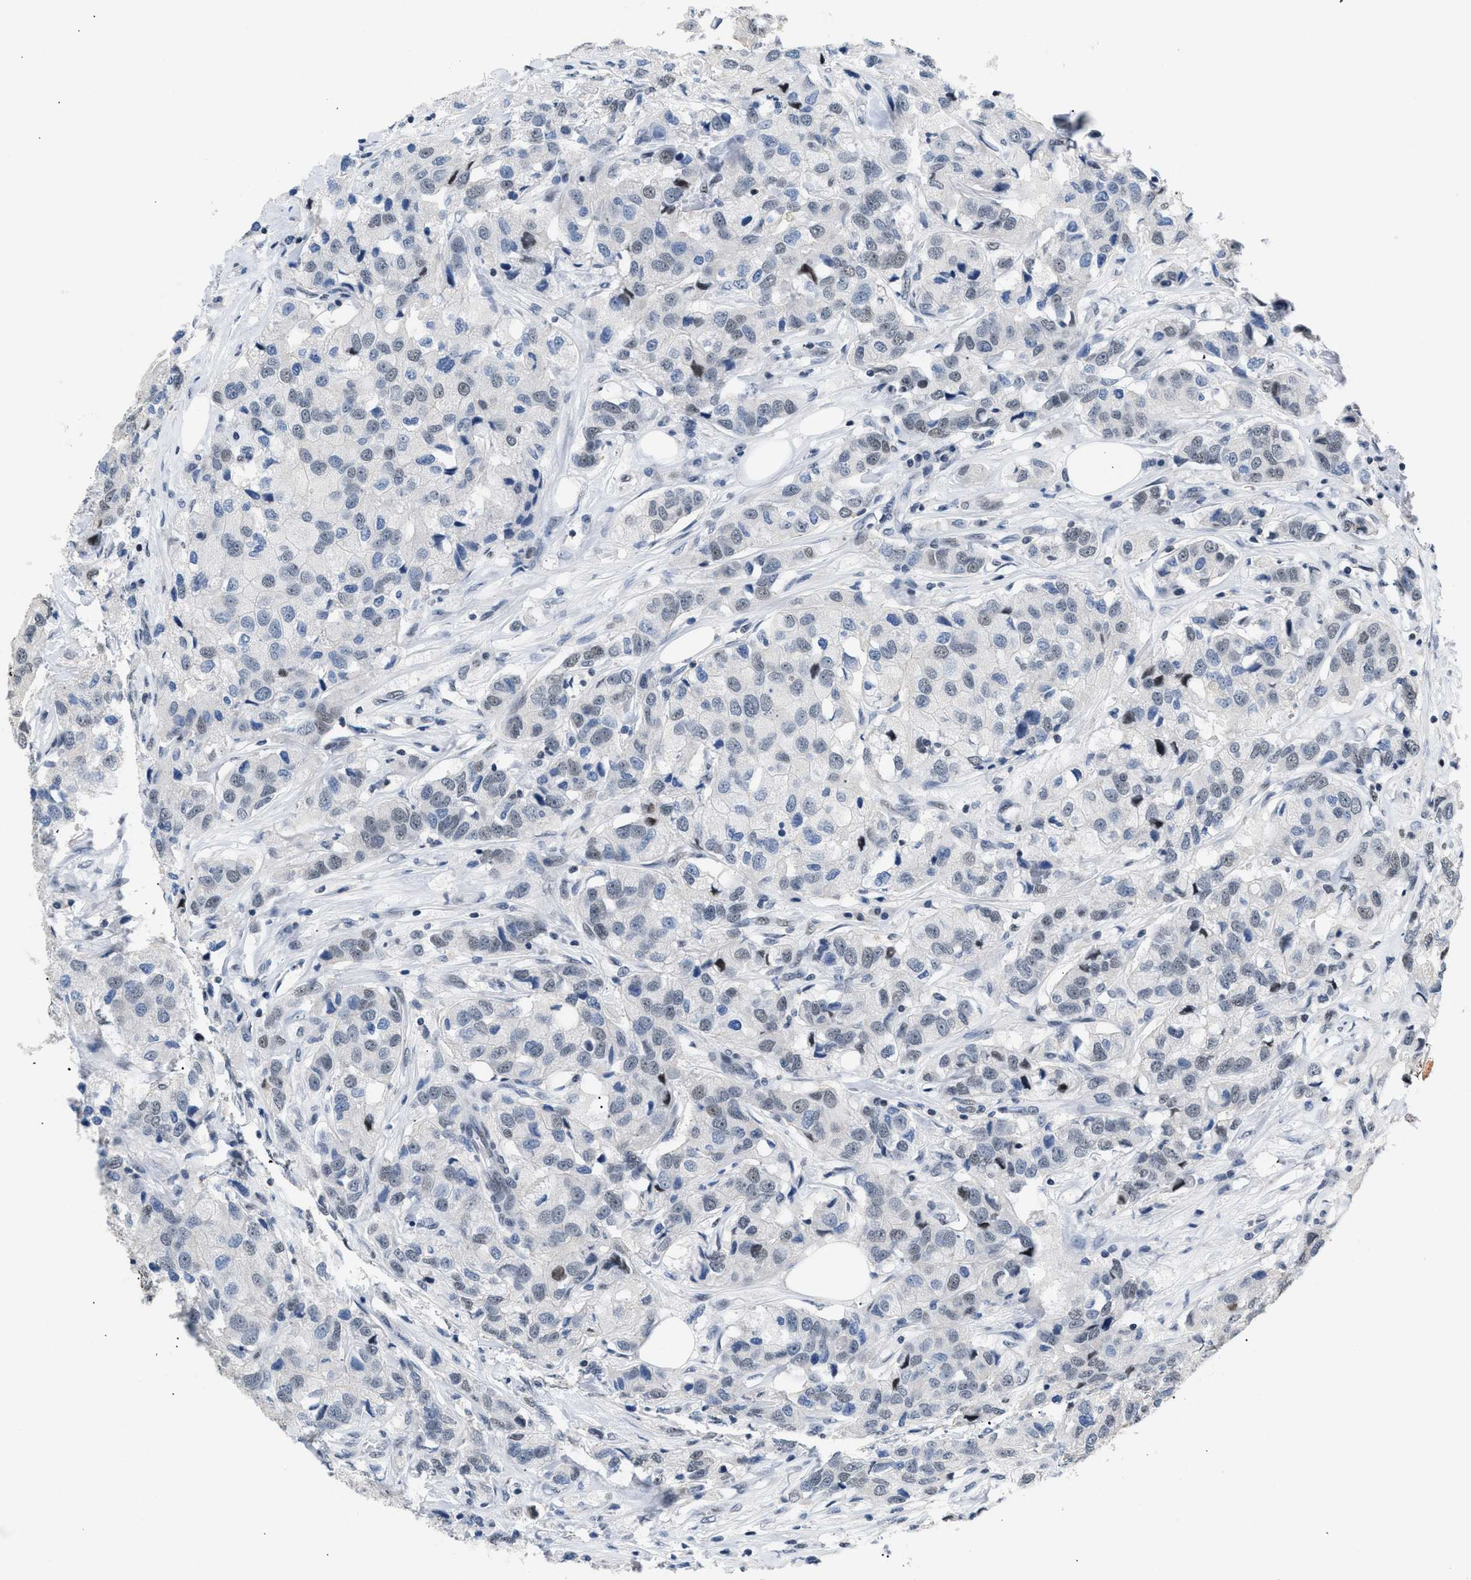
{"staining": {"intensity": "weak", "quantity": "<25%", "location": "nuclear"}, "tissue": "breast cancer", "cell_type": "Tumor cells", "image_type": "cancer", "snomed": [{"axis": "morphology", "description": "Duct carcinoma"}, {"axis": "topography", "description": "Breast"}], "caption": "Human breast cancer (infiltrating ductal carcinoma) stained for a protein using immunohistochemistry demonstrates no expression in tumor cells.", "gene": "KCNC3", "patient": {"sex": "female", "age": 80}}